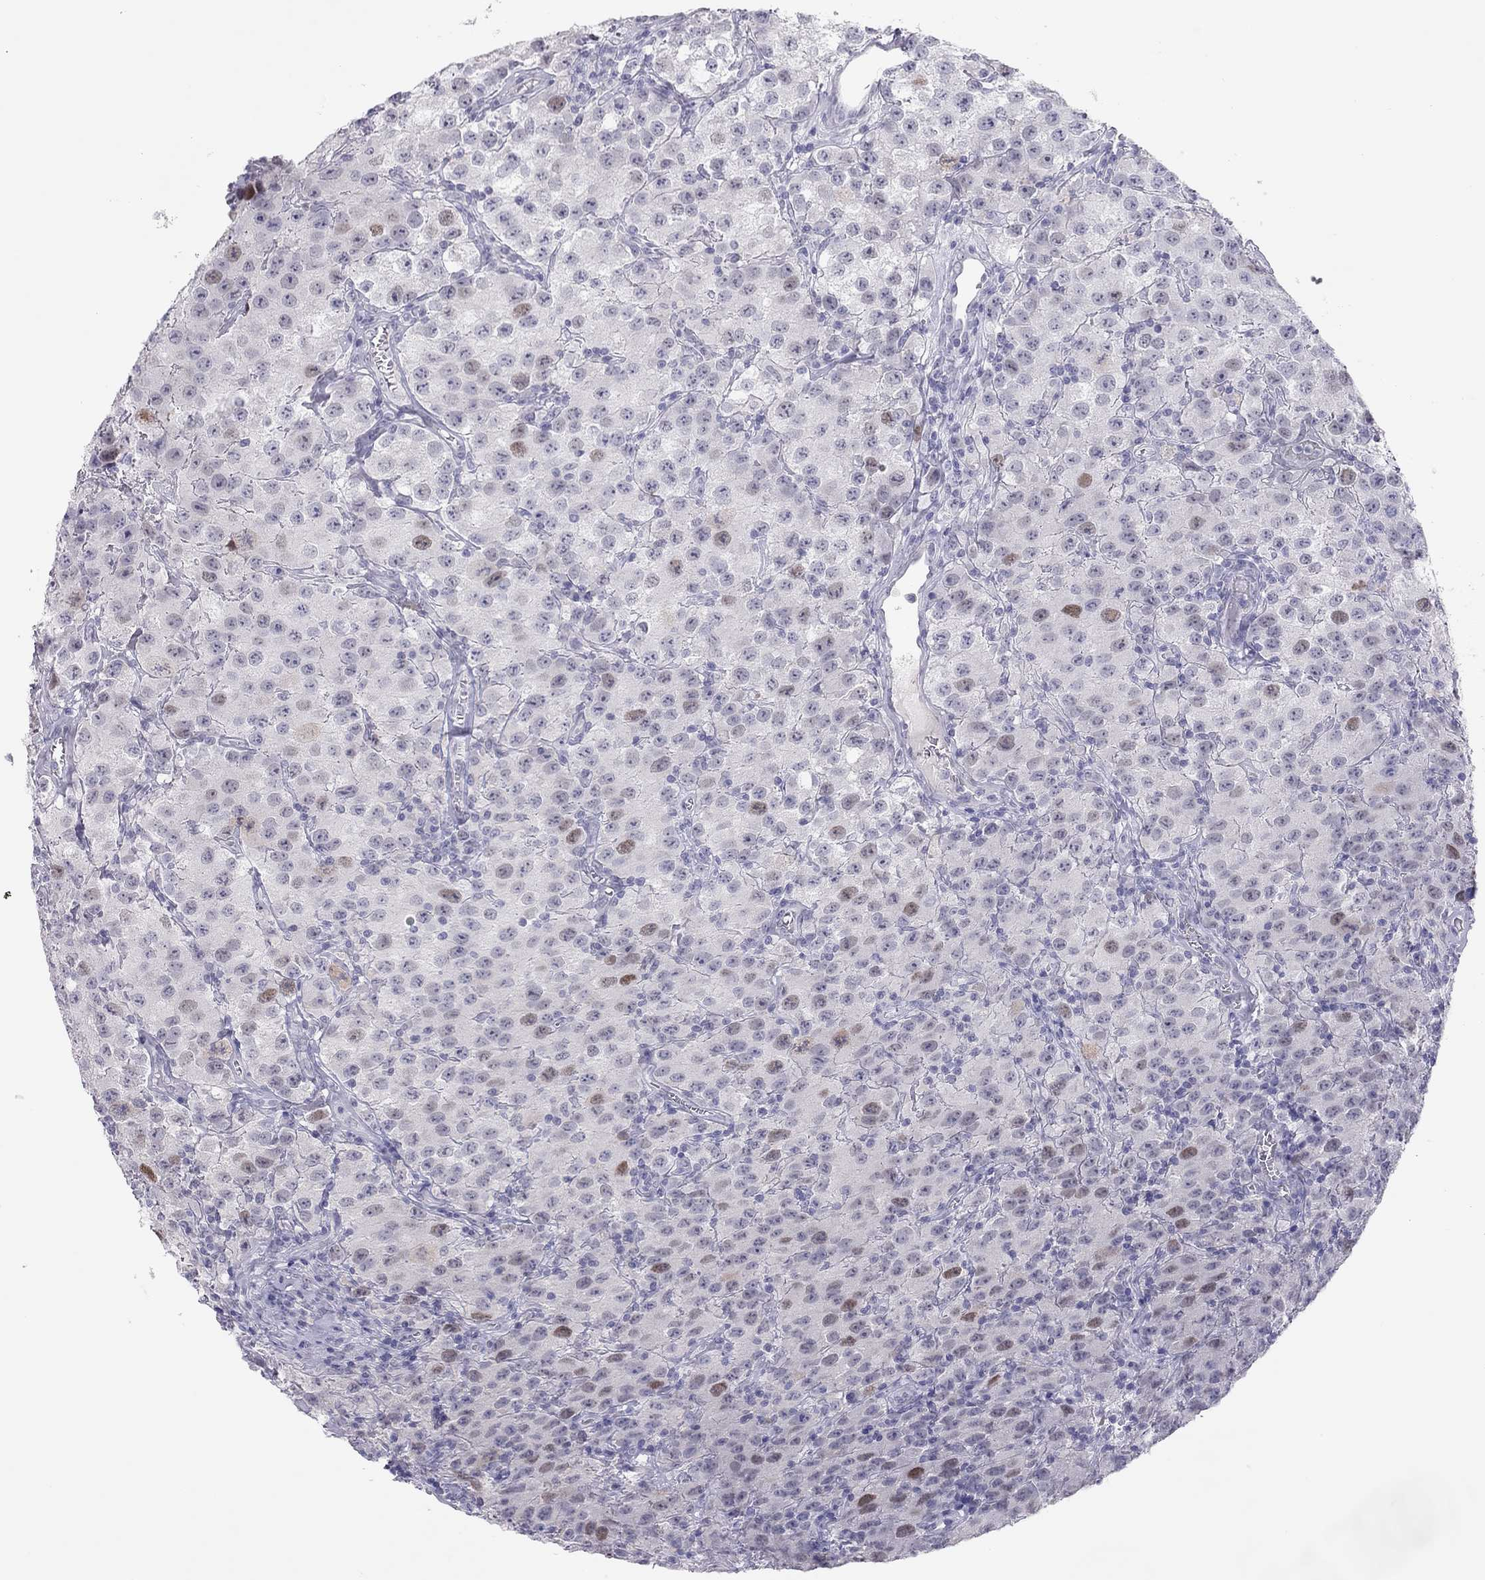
{"staining": {"intensity": "weak", "quantity": "<25%", "location": "nuclear"}, "tissue": "testis cancer", "cell_type": "Tumor cells", "image_type": "cancer", "snomed": [{"axis": "morphology", "description": "Seminoma, NOS"}, {"axis": "topography", "description": "Testis"}], "caption": "This is an immunohistochemistry photomicrograph of human seminoma (testis). There is no positivity in tumor cells.", "gene": "PHOX2A", "patient": {"sex": "male", "age": 52}}